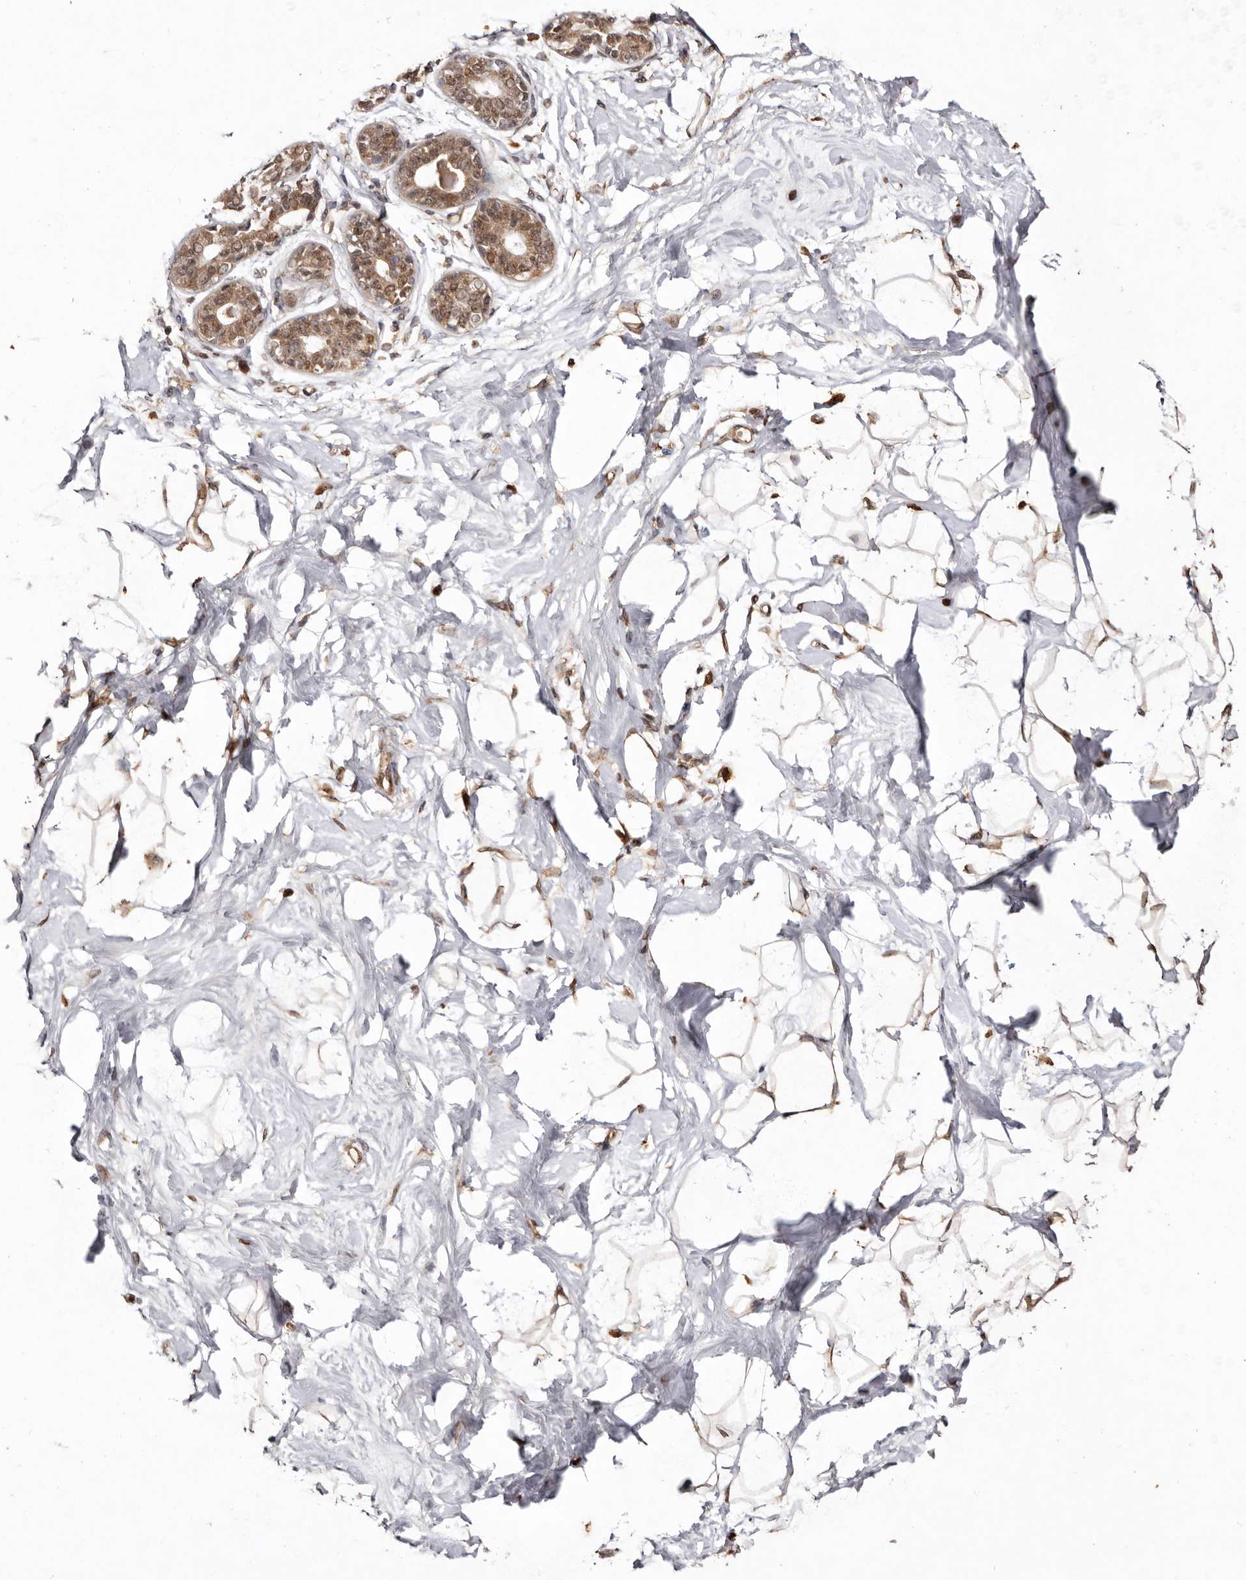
{"staining": {"intensity": "moderate", "quantity": ">75%", "location": "cytoplasmic/membranous,nuclear"}, "tissue": "breast", "cell_type": "Adipocytes", "image_type": "normal", "snomed": [{"axis": "morphology", "description": "Normal tissue, NOS"}, {"axis": "topography", "description": "Breast"}], "caption": "The image reveals immunohistochemical staining of unremarkable breast. There is moderate cytoplasmic/membranous,nuclear expression is seen in approximately >75% of adipocytes.", "gene": "NOTCH1", "patient": {"sex": "female", "age": 45}}